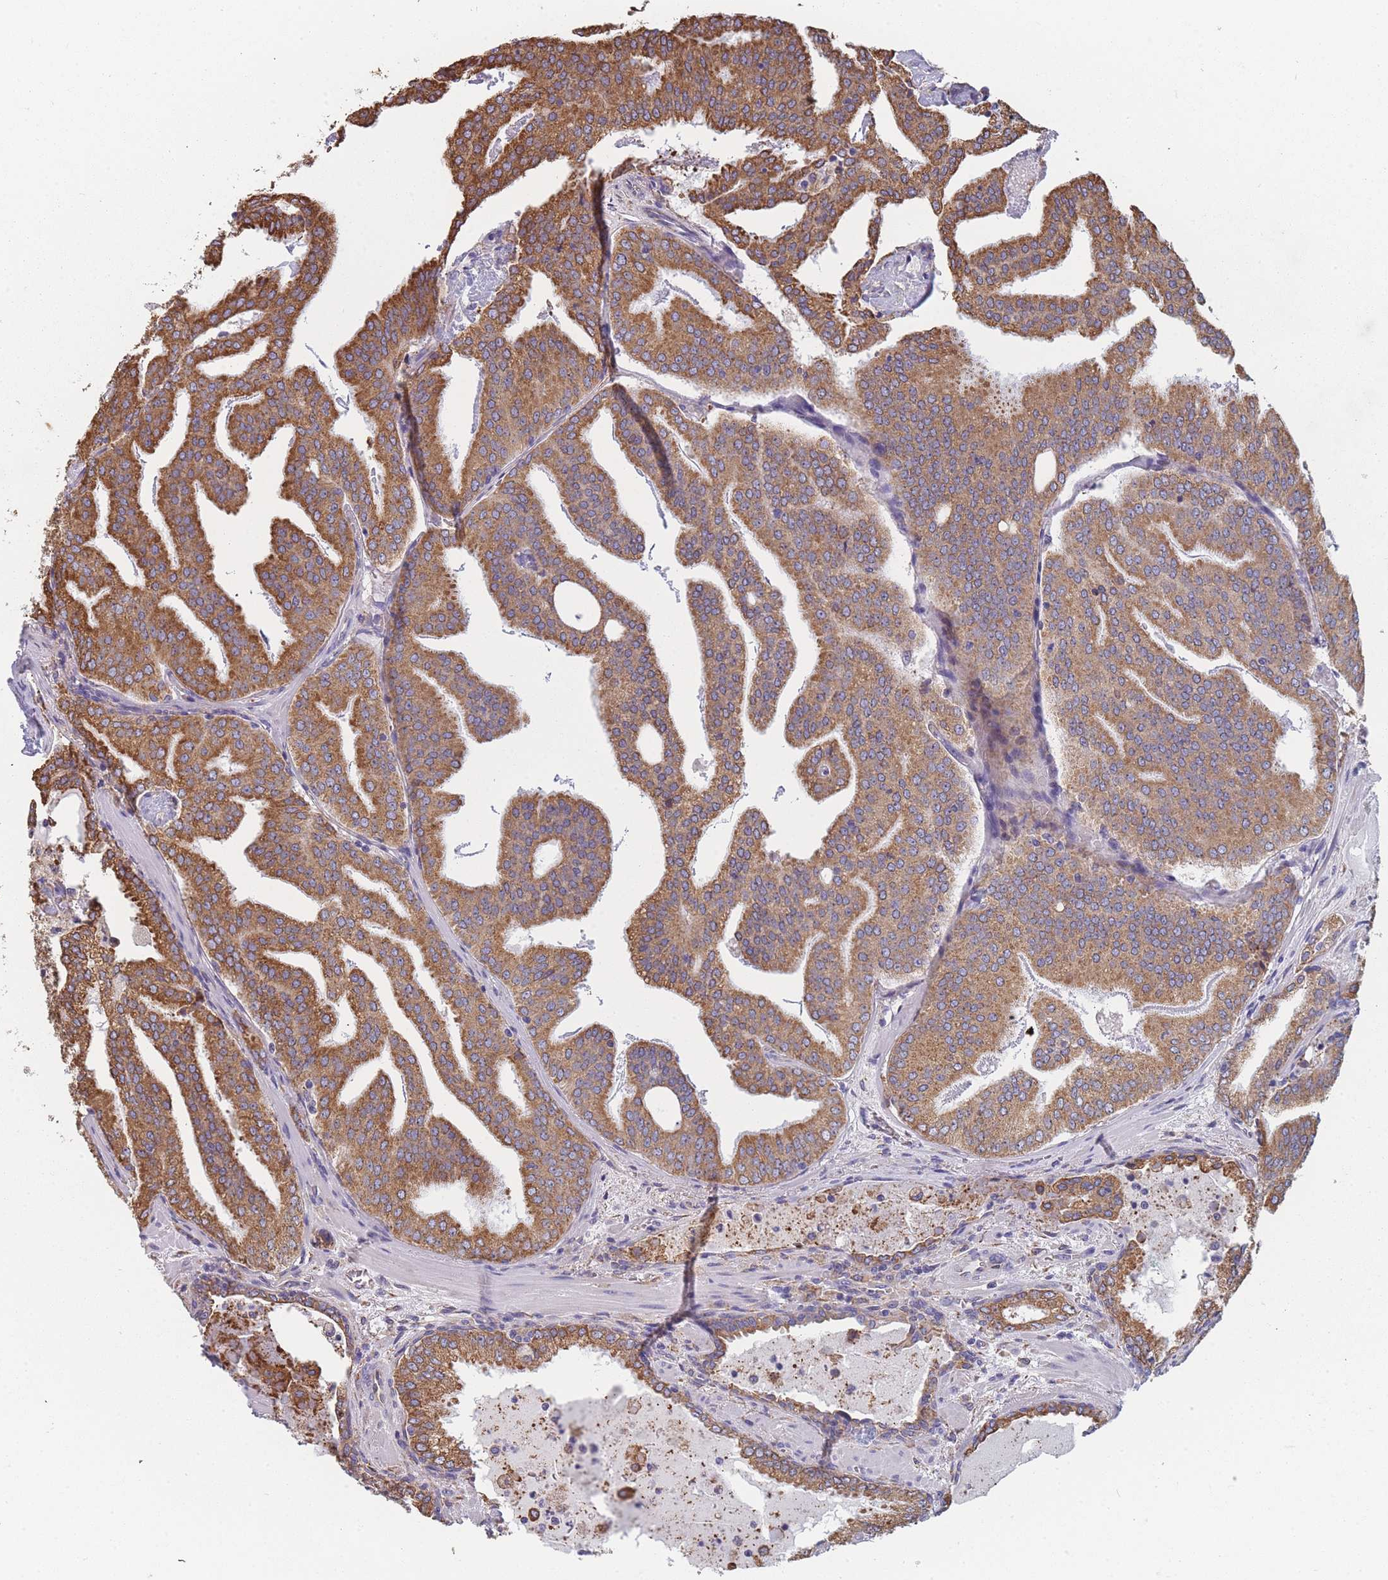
{"staining": {"intensity": "strong", "quantity": ">75%", "location": "cytoplasmic/membranous"}, "tissue": "prostate cancer", "cell_type": "Tumor cells", "image_type": "cancer", "snomed": [{"axis": "morphology", "description": "Adenocarcinoma, High grade"}, {"axis": "topography", "description": "Prostate"}], "caption": "Prostate cancer (high-grade adenocarcinoma) stained for a protein shows strong cytoplasmic/membranous positivity in tumor cells. (Stains: DAB (3,3'-diaminobenzidine) in brown, nuclei in blue, Microscopy: brightfield microscopy at high magnification).", "gene": "OR7C2", "patient": {"sex": "male", "age": 68}}